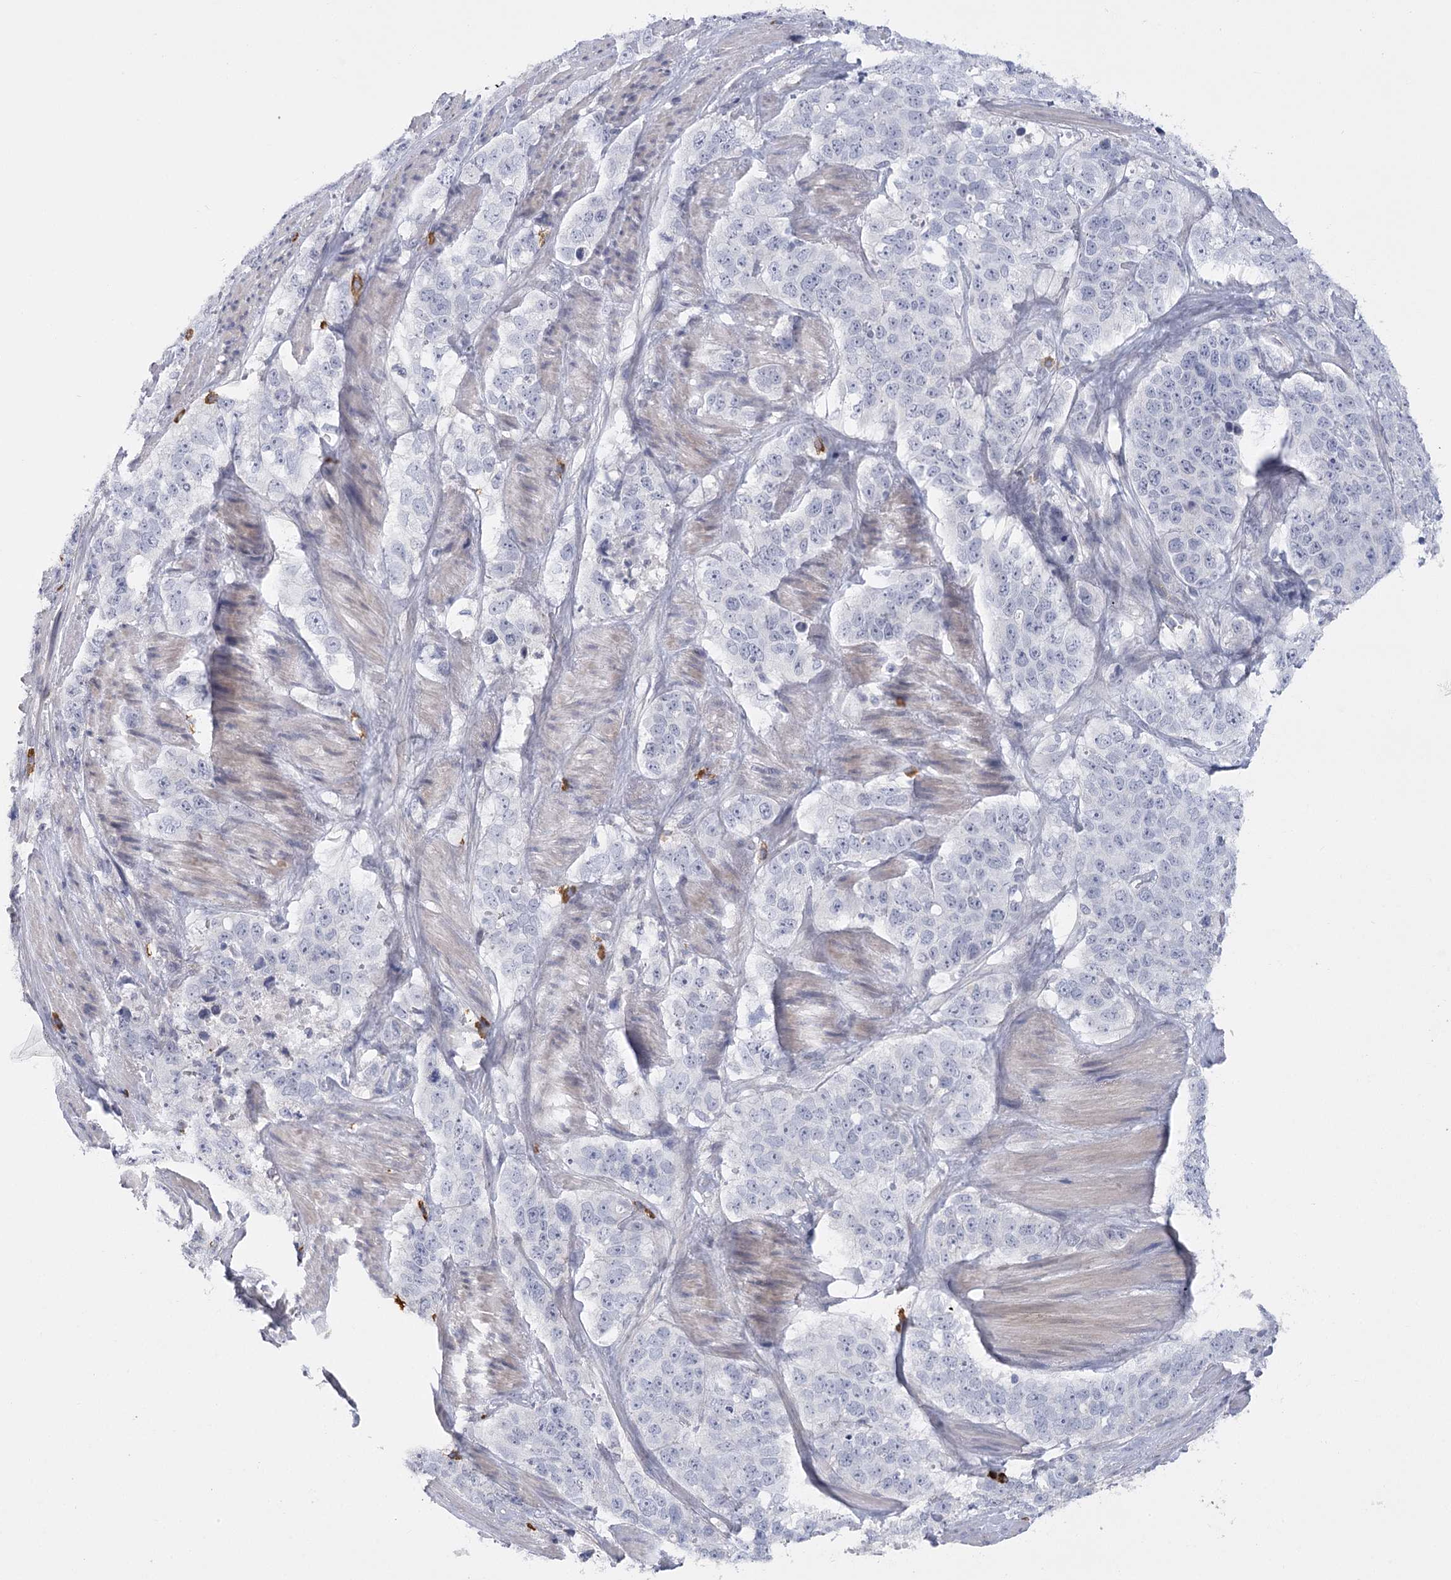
{"staining": {"intensity": "negative", "quantity": "none", "location": "none"}, "tissue": "stomach cancer", "cell_type": "Tumor cells", "image_type": "cancer", "snomed": [{"axis": "morphology", "description": "Adenocarcinoma, NOS"}, {"axis": "topography", "description": "Stomach"}], "caption": "Tumor cells are negative for protein expression in human stomach cancer.", "gene": "FAM76B", "patient": {"sex": "male", "age": 48}}